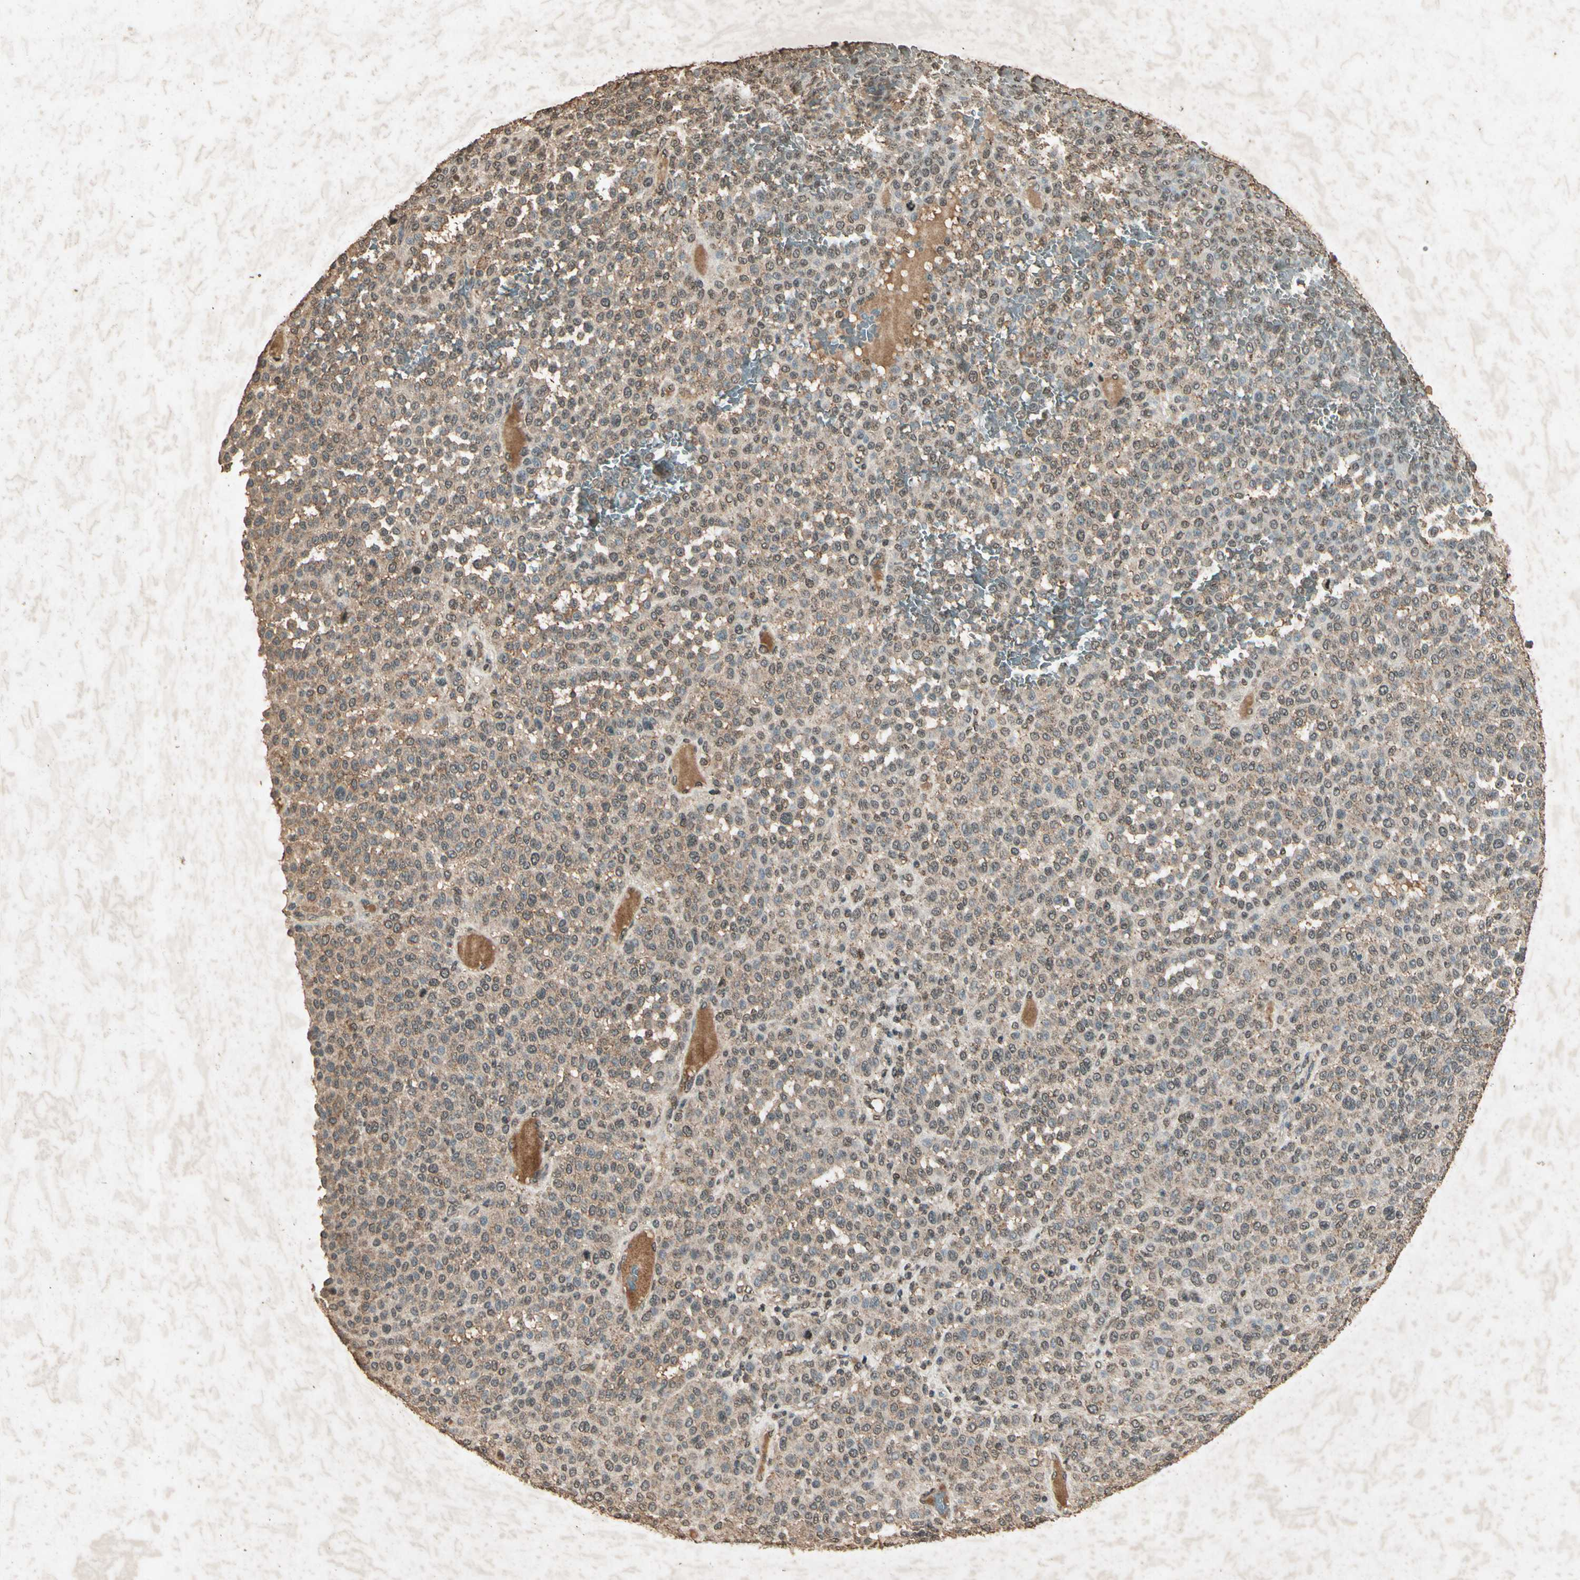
{"staining": {"intensity": "moderate", "quantity": "25%-75%", "location": "cytoplasmic/membranous"}, "tissue": "melanoma", "cell_type": "Tumor cells", "image_type": "cancer", "snomed": [{"axis": "morphology", "description": "Malignant melanoma, Metastatic site"}, {"axis": "topography", "description": "Pancreas"}], "caption": "Tumor cells demonstrate moderate cytoplasmic/membranous staining in approximately 25%-75% of cells in melanoma.", "gene": "GC", "patient": {"sex": "female", "age": 30}}